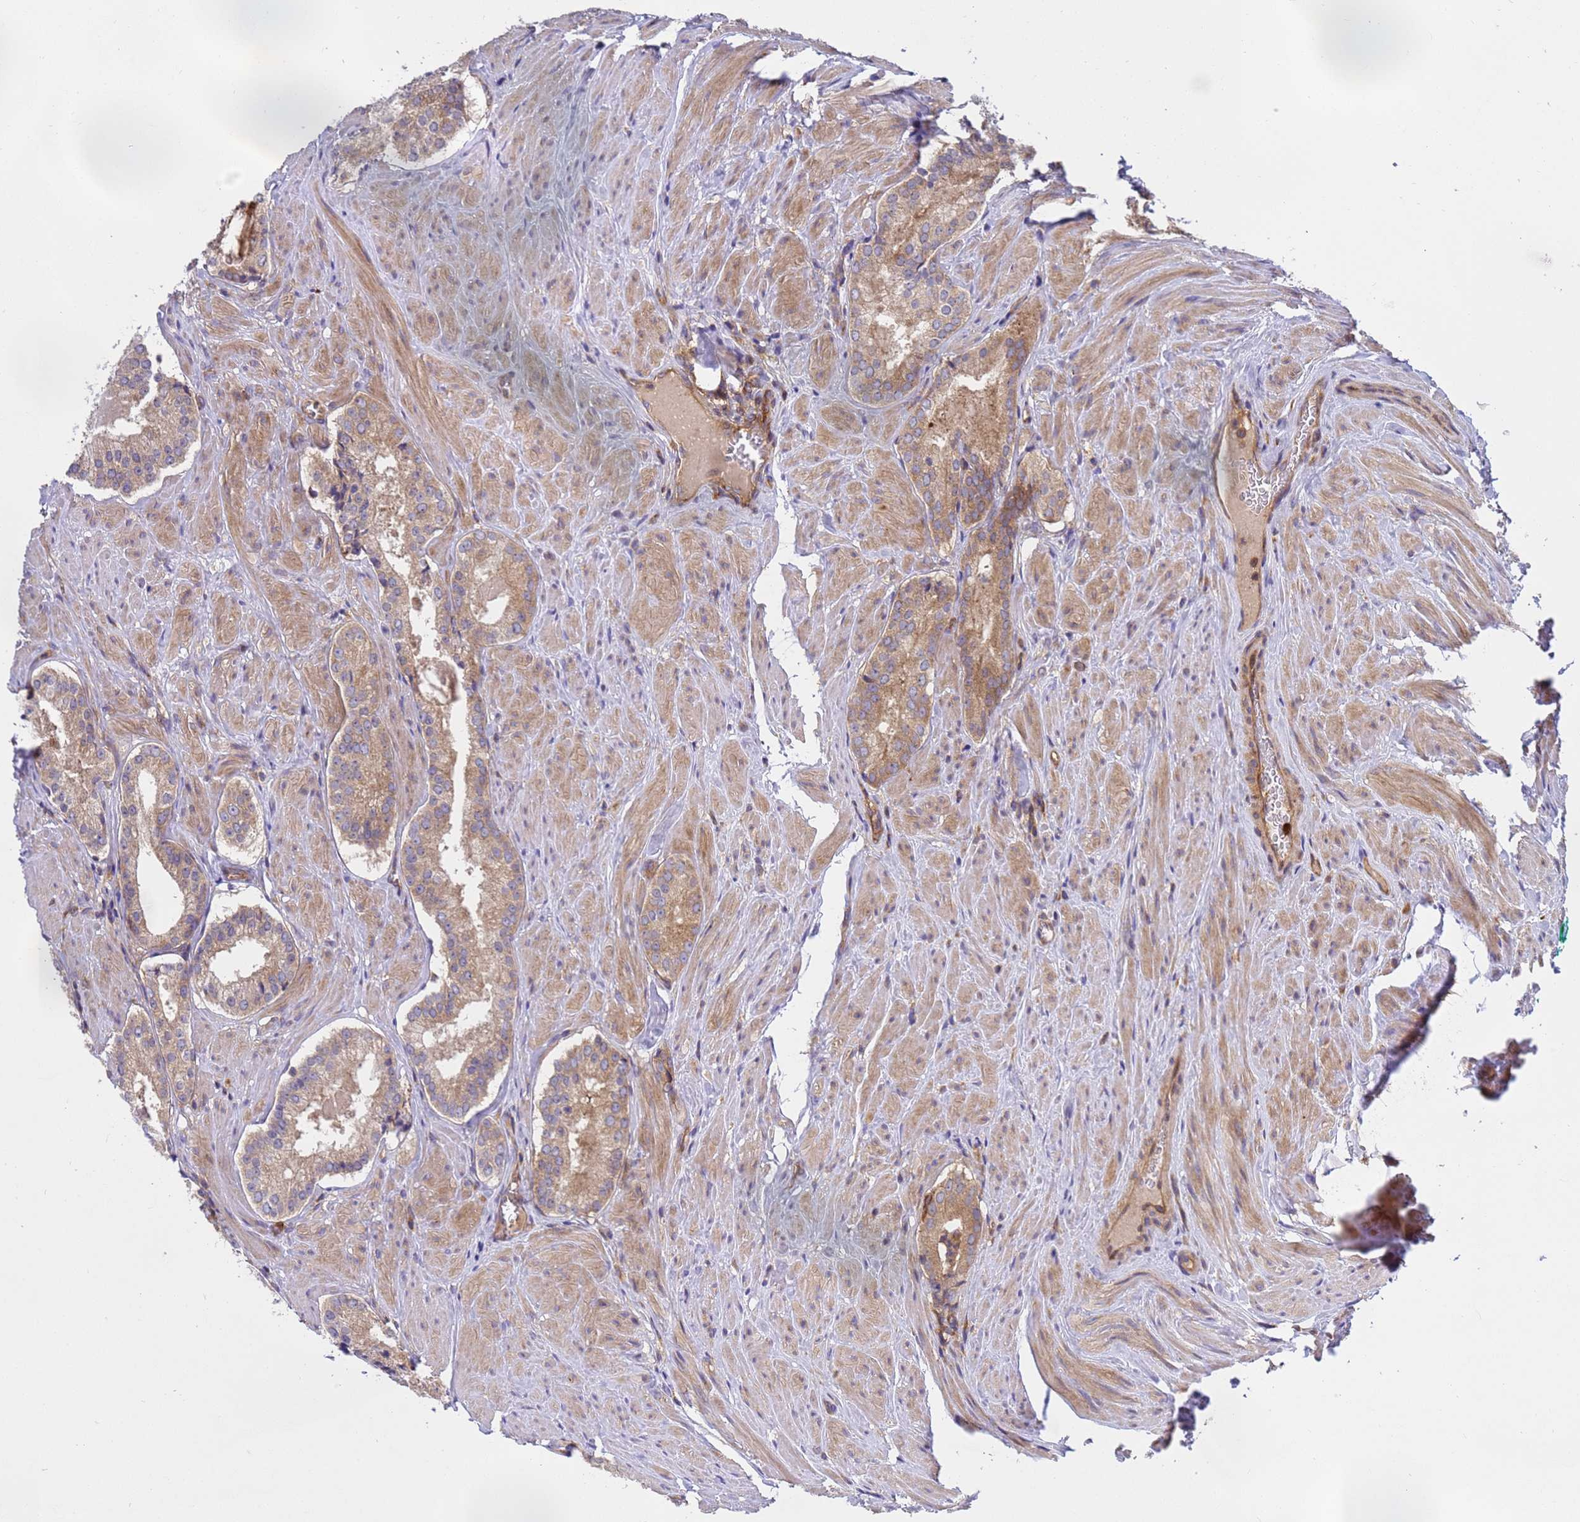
{"staining": {"intensity": "moderate", "quantity": "25%-75%", "location": "cytoplasmic/membranous"}, "tissue": "prostate cancer", "cell_type": "Tumor cells", "image_type": "cancer", "snomed": [{"axis": "morphology", "description": "Adenocarcinoma, Low grade"}, {"axis": "topography", "description": "Prostate"}], "caption": "Immunohistochemical staining of adenocarcinoma (low-grade) (prostate) exhibits medium levels of moderate cytoplasmic/membranous expression in about 25%-75% of tumor cells.", "gene": "BECN1", "patient": {"sex": "male", "age": 54}}